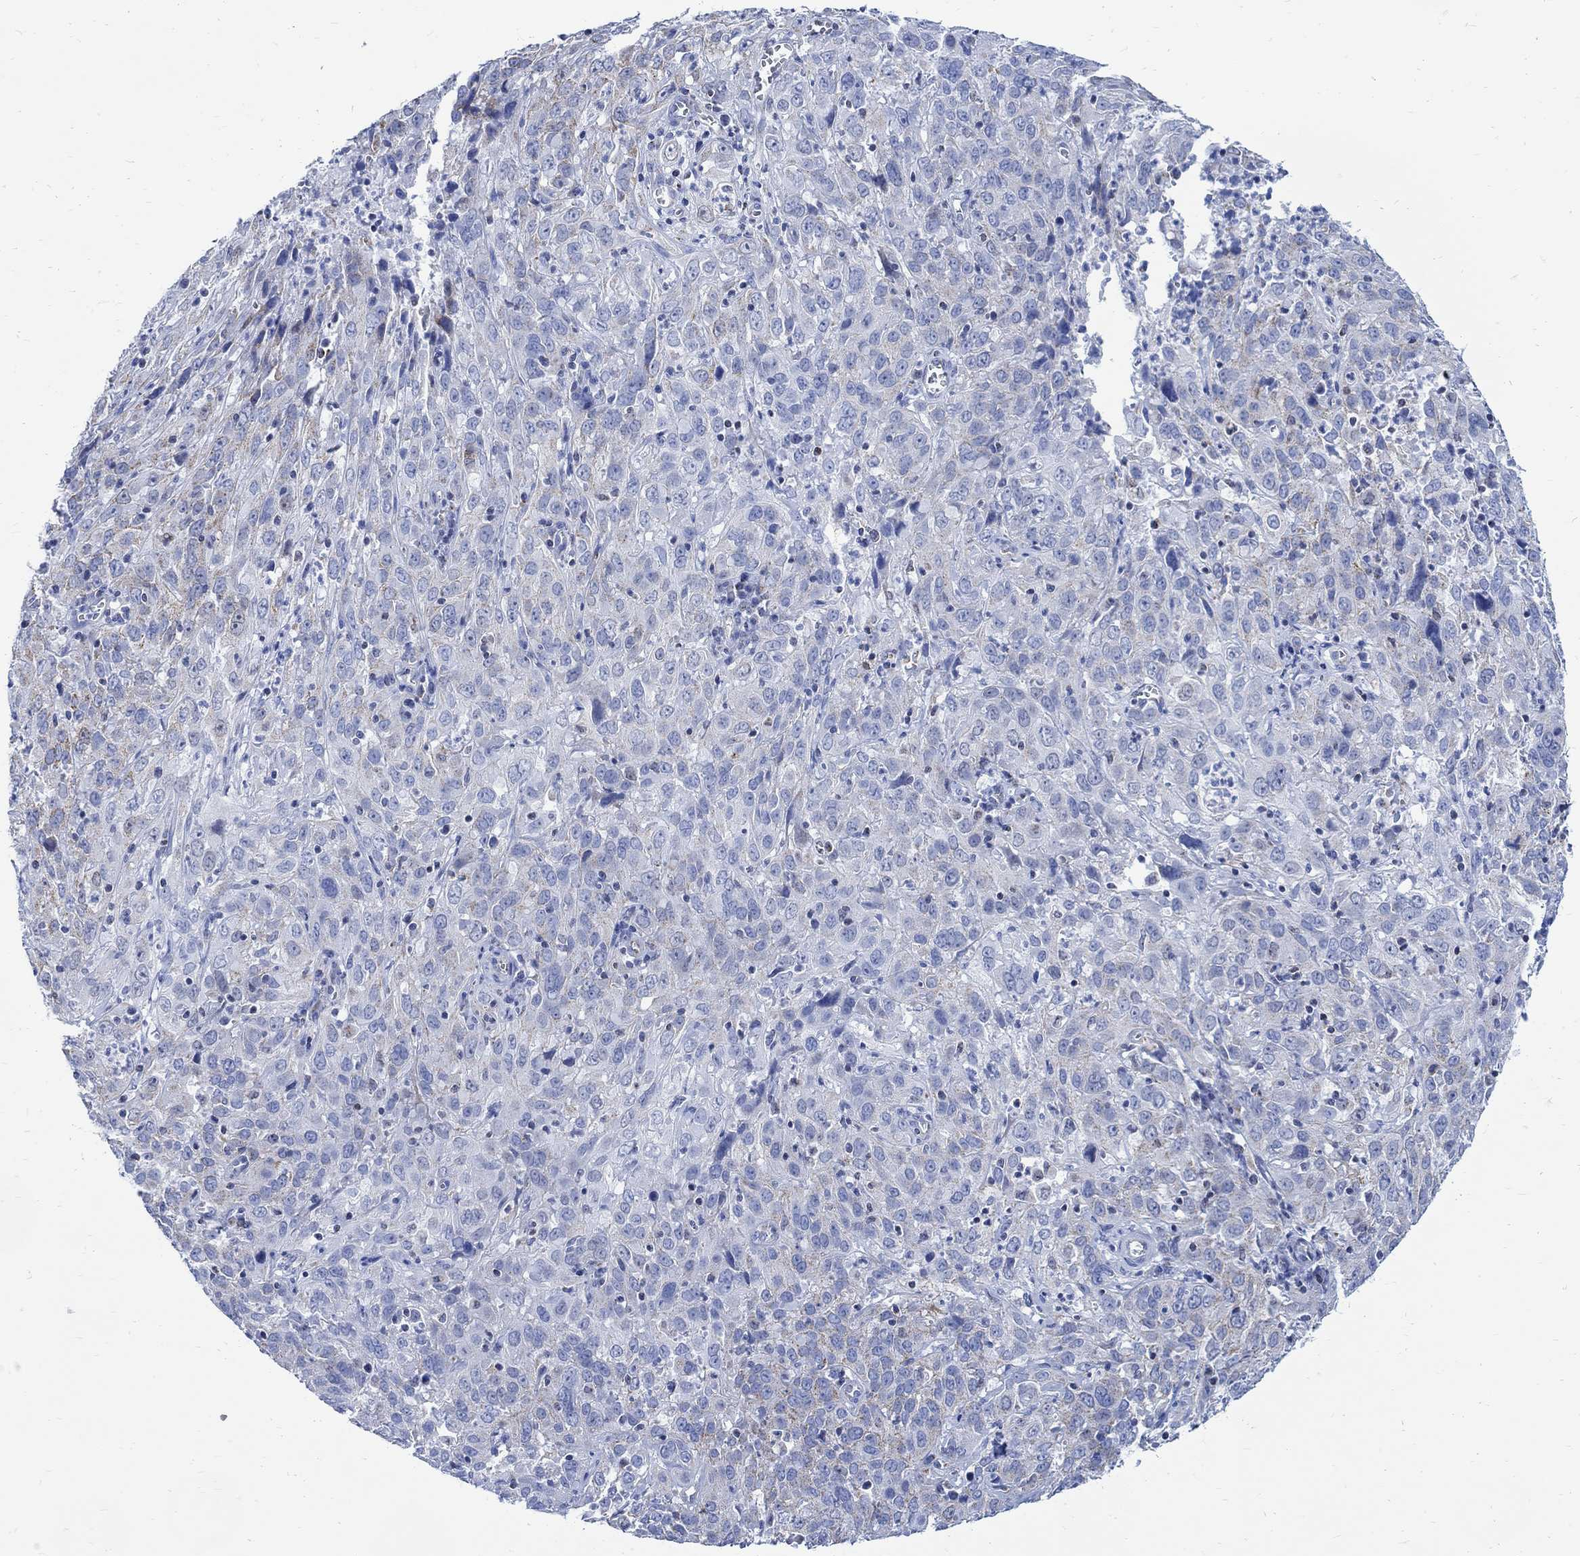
{"staining": {"intensity": "weak", "quantity": "25%-75%", "location": "cytoplasmic/membranous"}, "tissue": "cervical cancer", "cell_type": "Tumor cells", "image_type": "cancer", "snomed": [{"axis": "morphology", "description": "Squamous cell carcinoma, NOS"}, {"axis": "topography", "description": "Cervix"}], "caption": "Immunohistochemistry histopathology image of neoplastic tissue: cervical cancer (squamous cell carcinoma) stained using immunohistochemistry shows low levels of weak protein expression localized specifically in the cytoplasmic/membranous of tumor cells, appearing as a cytoplasmic/membranous brown color.", "gene": "CPLX2", "patient": {"sex": "female", "age": 32}}